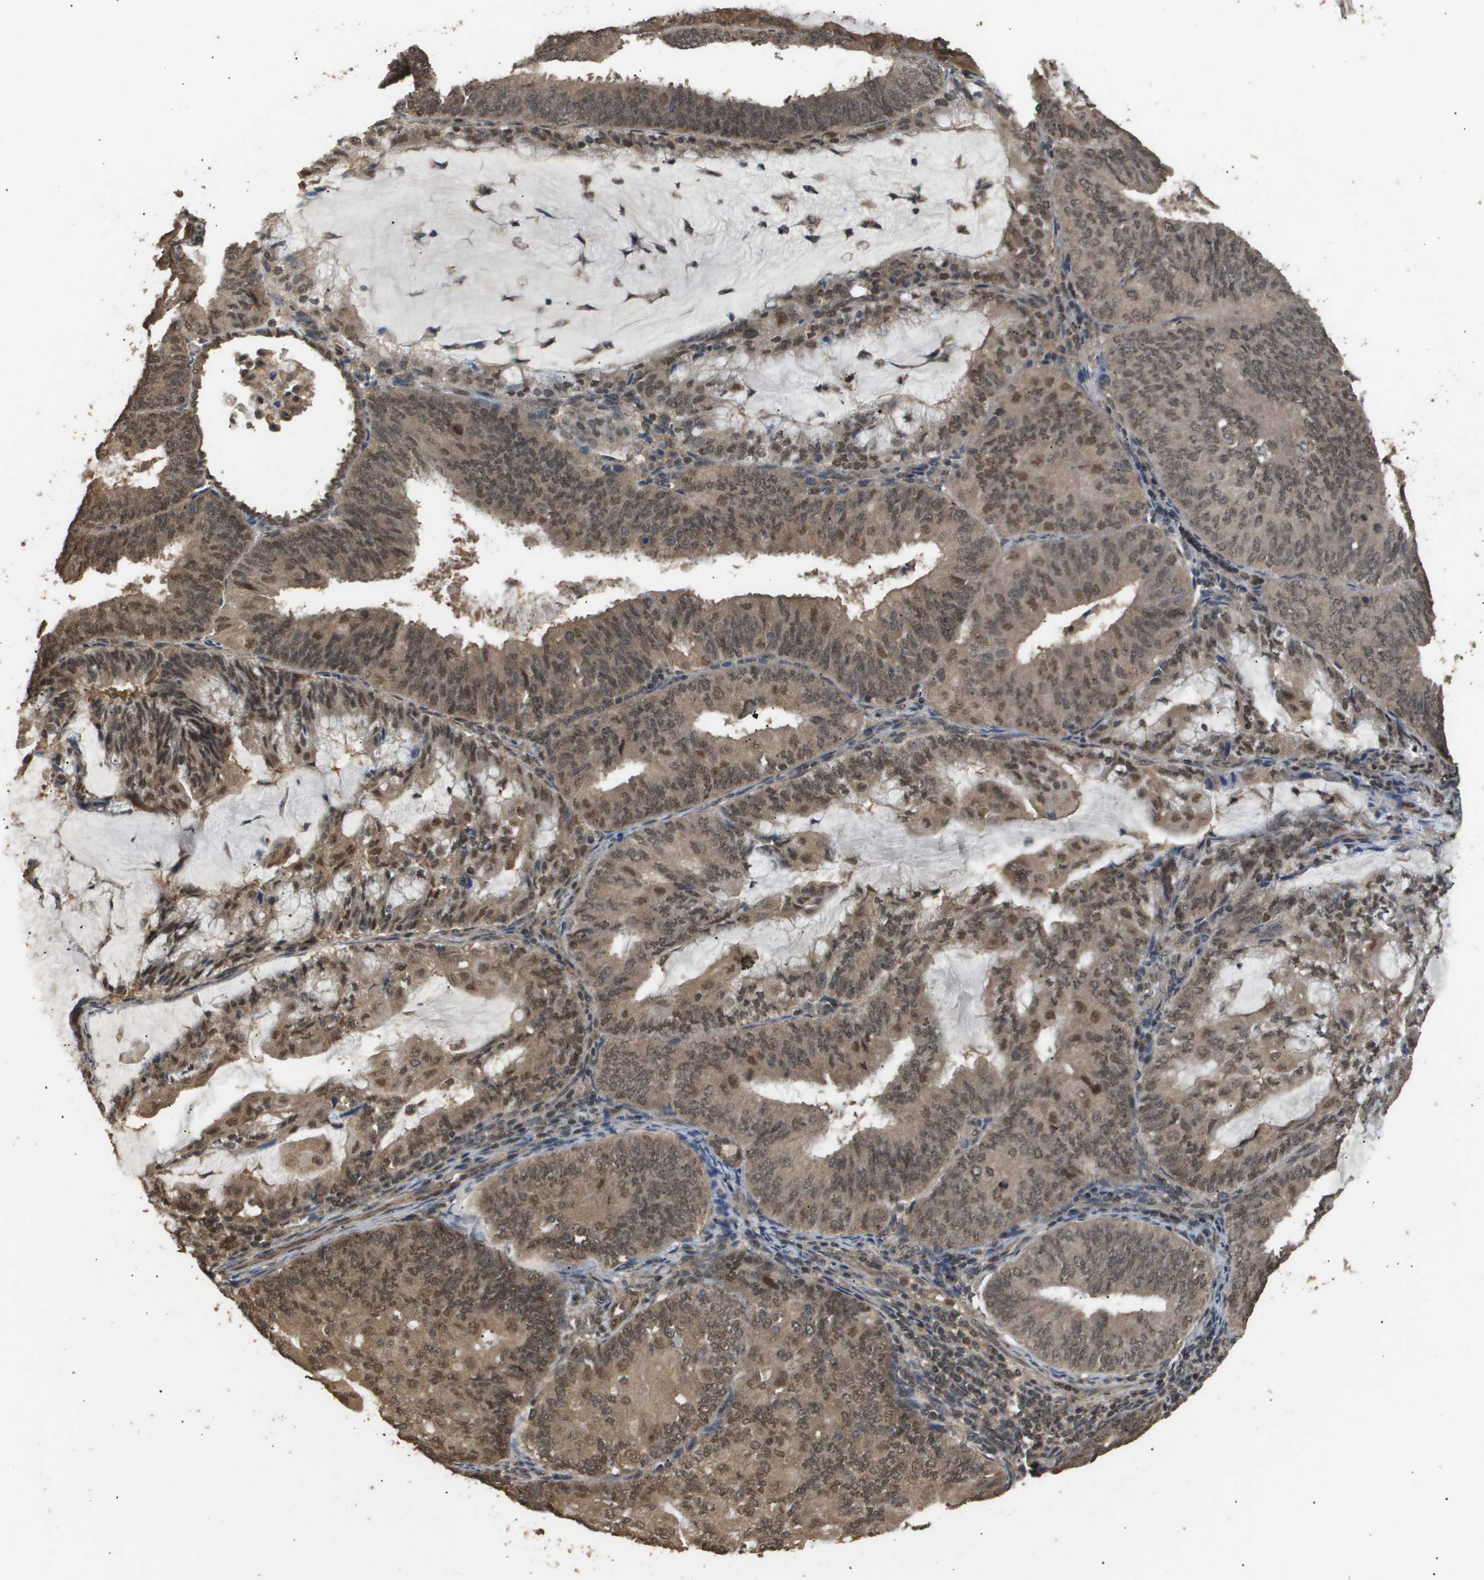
{"staining": {"intensity": "moderate", "quantity": ">75%", "location": "cytoplasmic/membranous,nuclear"}, "tissue": "endometrial cancer", "cell_type": "Tumor cells", "image_type": "cancer", "snomed": [{"axis": "morphology", "description": "Adenocarcinoma, NOS"}, {"axis": "topography", "description": "Endometrium"}], "caption": "A micrograph of endometrial cancer stained for a protein demonstrates moderate cytoplasmic/membranous and nuclear brown staining in tumor cells.", "gene": "ING1", "patient": {"sex": "female", "age": 81}}